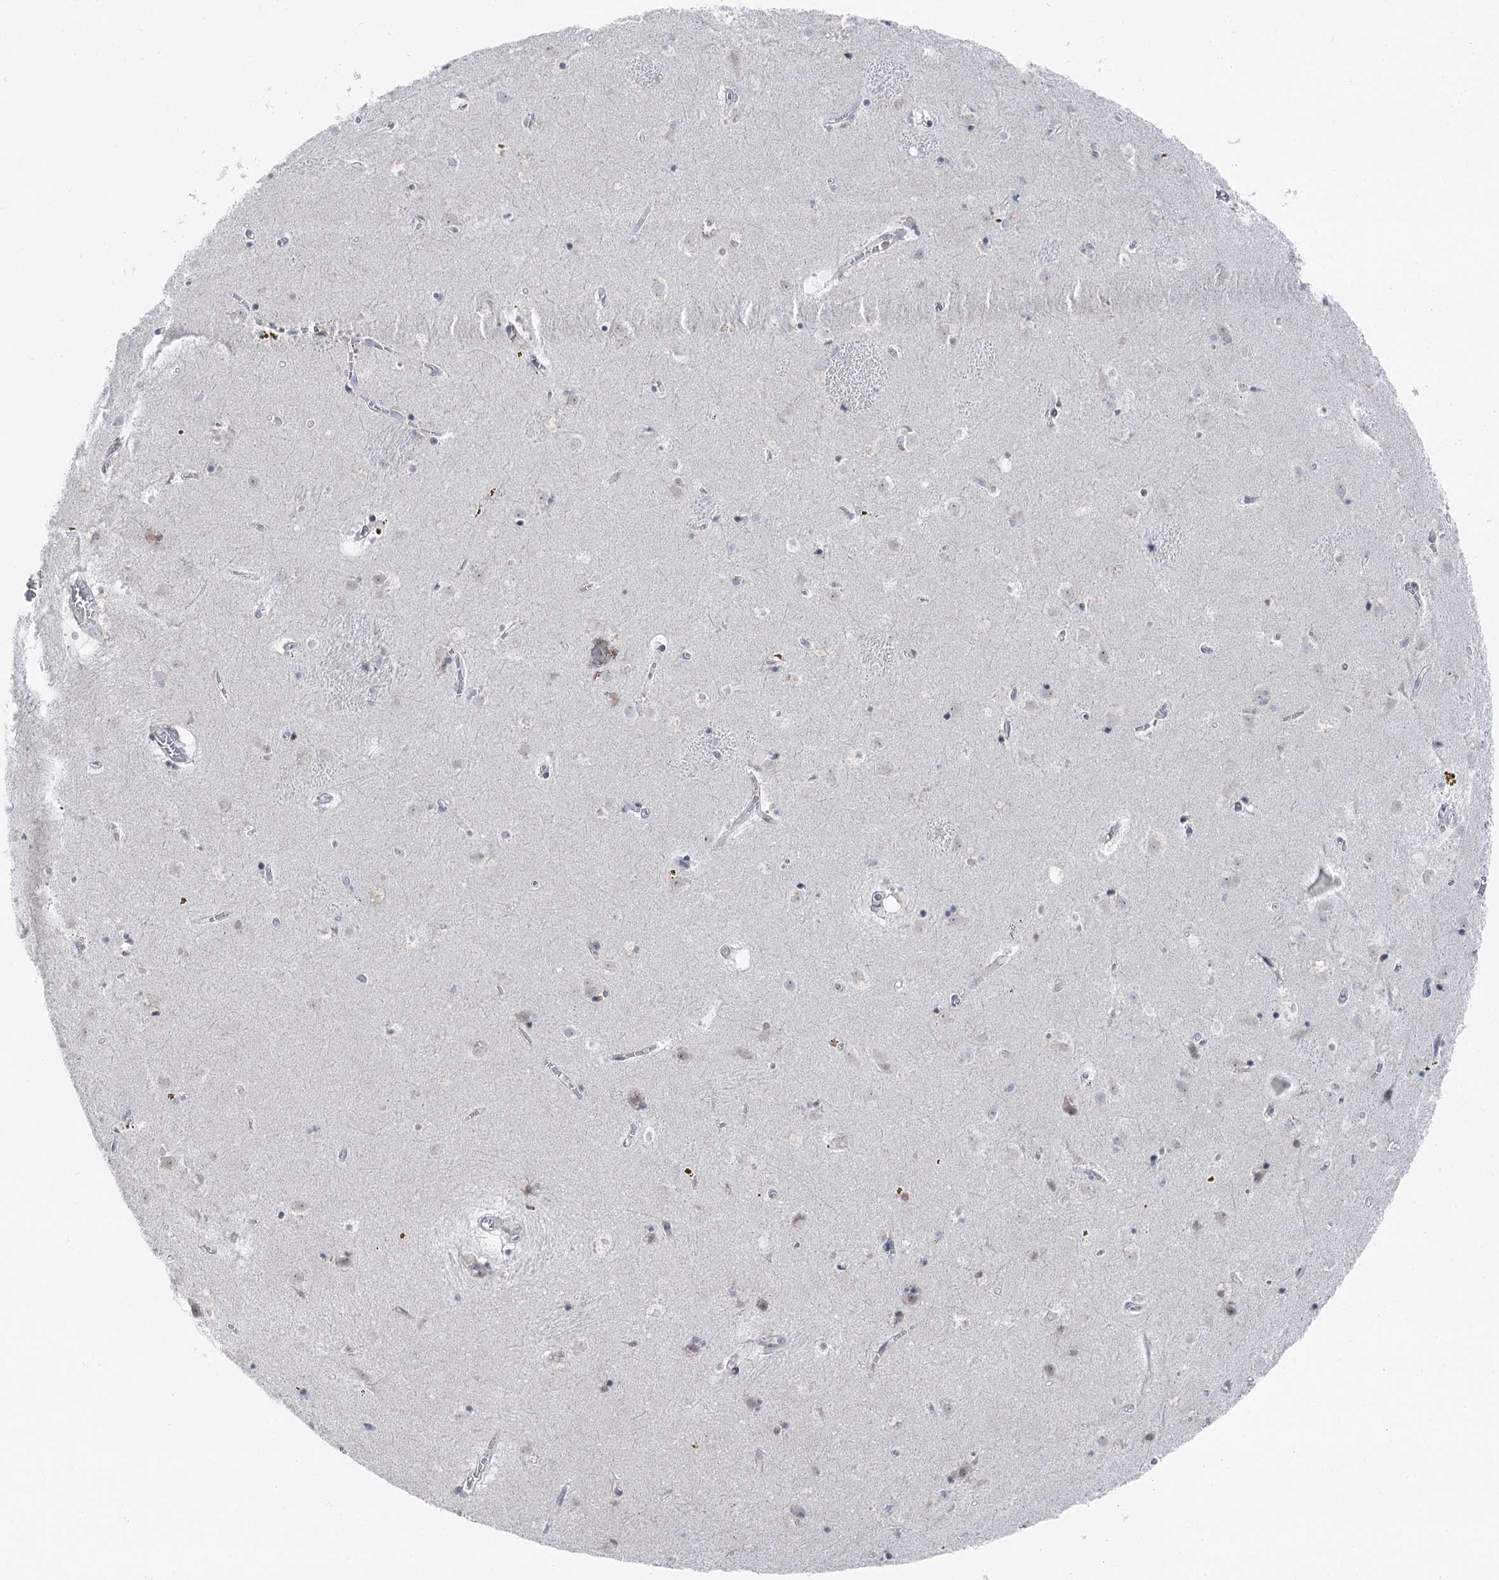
{"staining": {"intensity": "negative", "quantity": "none", "location": "none"}, "tissue": "caudate", "cell_type": "Glial cells", "image_type": "normal", "snomed": [{"axis": "morphology", "description": "Normal tissue, NOS"}, {"axis": "topography", "description": "Lateral ventricle wall"}], "caption": "Immunohistochemistry image of normal human caudate stained for a protein (brown), which reveals no expression in glial cells.", "gene": "STEEP1", "patient": {"sex": "male", "age": 70}}